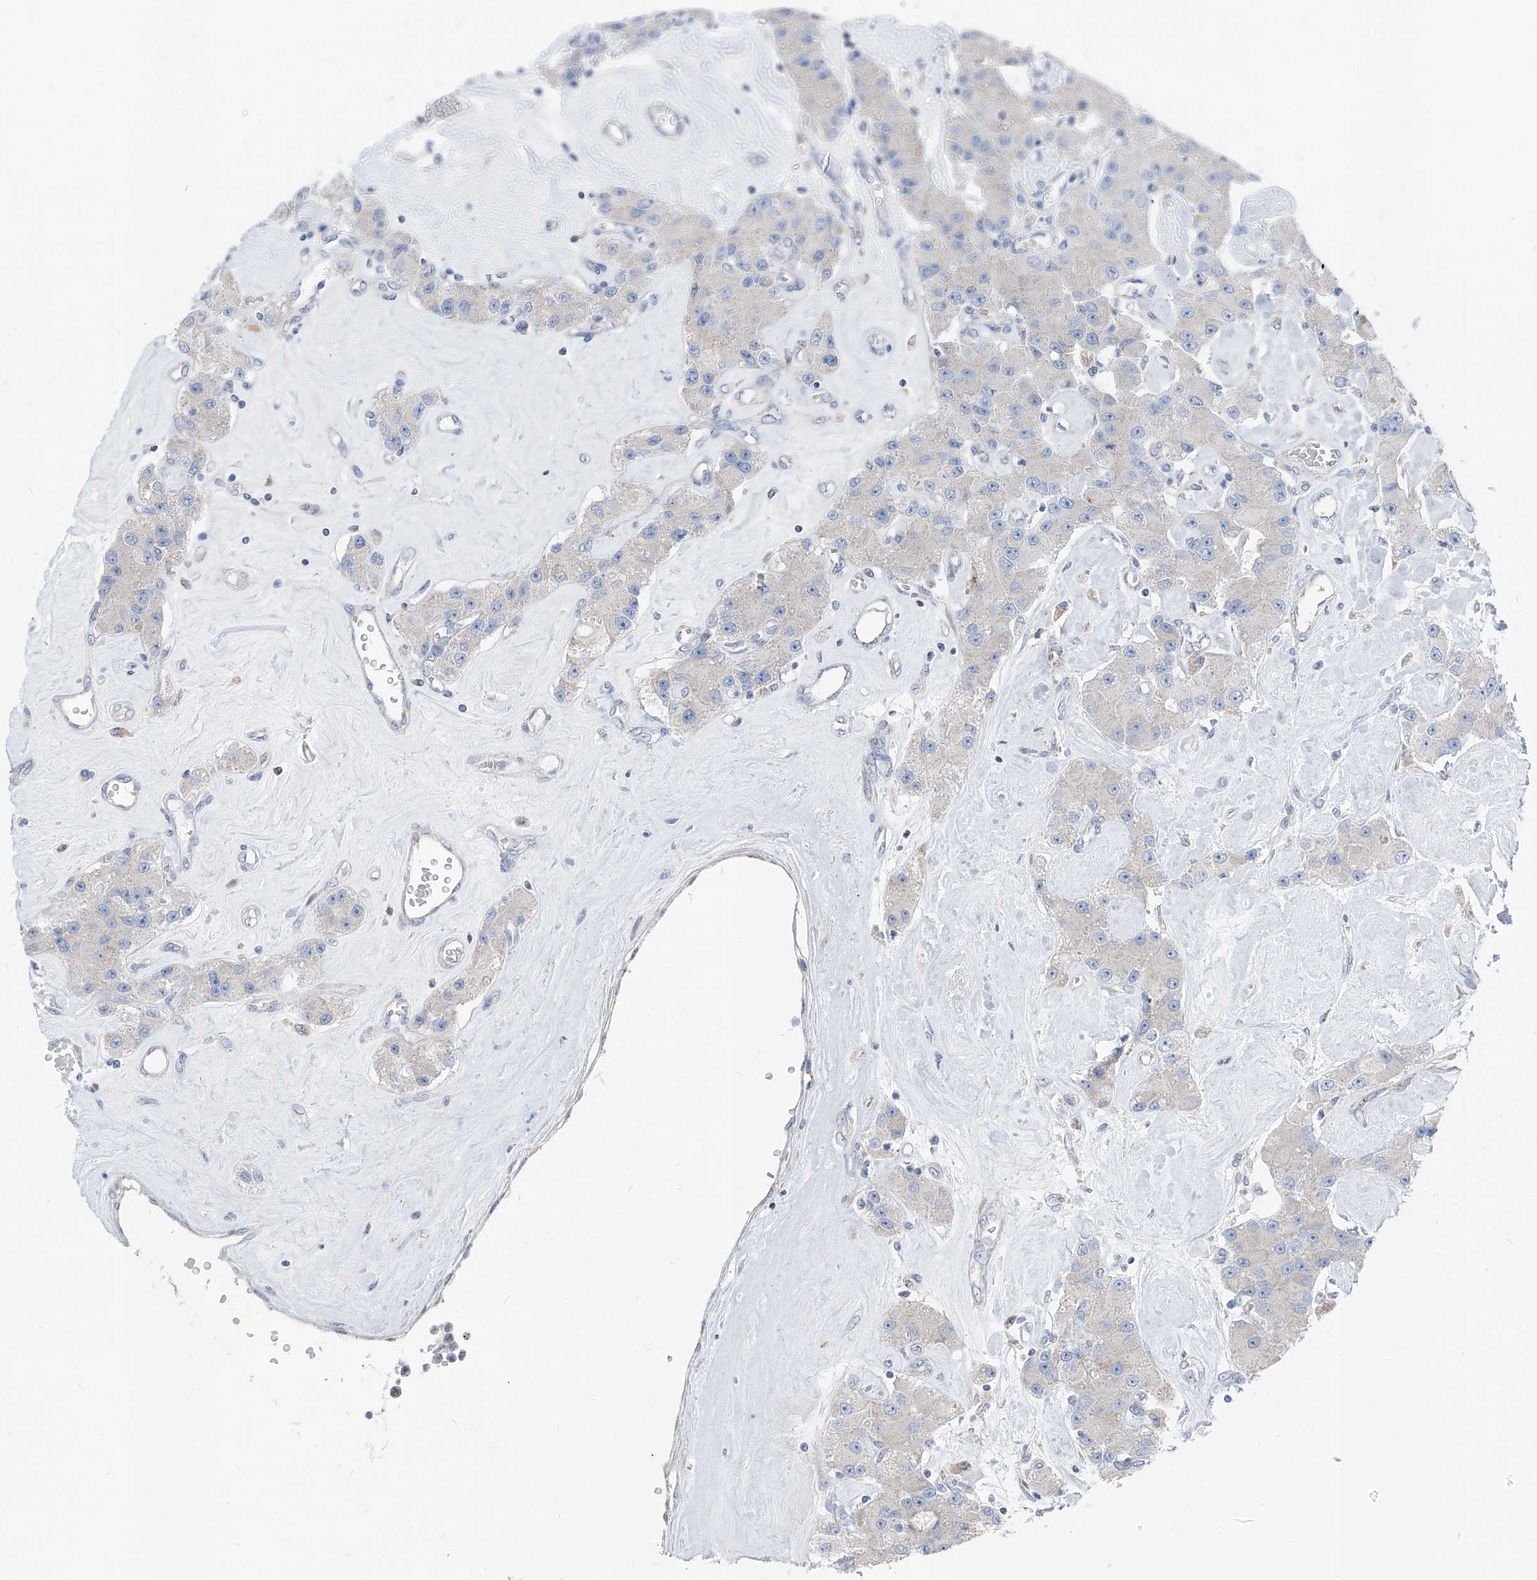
{"staining": {"intensity": "negative", "quantity": "none", "location": "none"}, "tissue": "carcinoid", "cell_type": "Tumor cells", "image_type": "cancer", "snomed": [{"axis": "morphology", "description": "Carcinoid, malignant, NOS"}, {"axis": "topography", "description": "Pancreas"}], "caption": "Histopathology image shows no significant protein staining in tumor cells of malignant carcinoid.", "gene": "AGPS", "patient": {"sex": "male", "age": 41}}